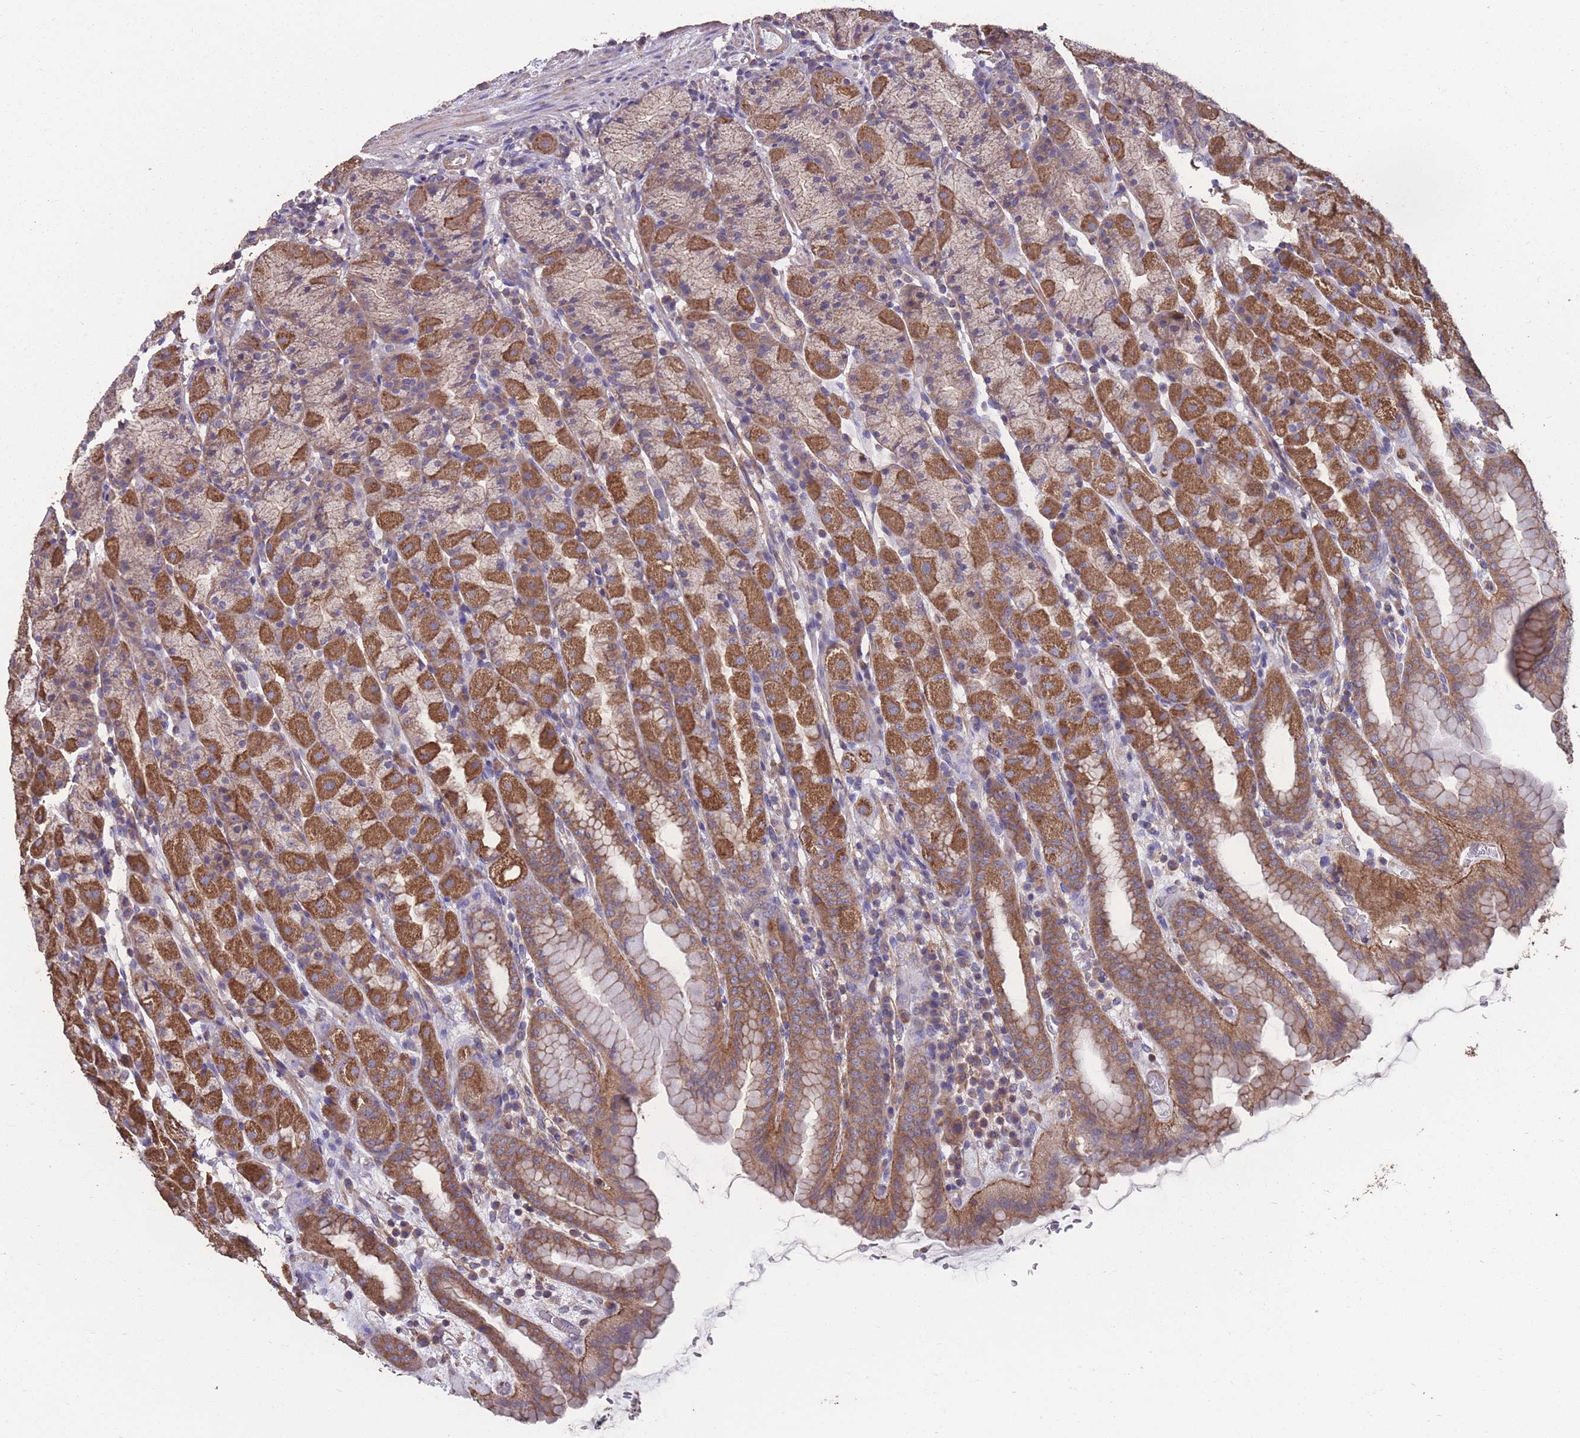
{"staining": {"intensity": "strong", "quantity": ">75%", "location": "cytoplasmic/membranous"}, "tissue": "stomach", "cell_type": "Glandular cells", "image_type": "normal", "snomed": [{"axis": "morphology", "description": "Normal tissue, NOS"}, {"axis": "topography", "description": "Stomach, upper"}], "caption": "Brown immunohistochemical staining in benign human stomach reveals strong cytoplasmic/membranous expression in about >75% of glandular cells. (DAB (3,3'-diaminobenzidine) = brown stain, brightfield microscopy at high magnification).", "gene": "NUDT21", "patient": {"sex": "male", "age": 68}}